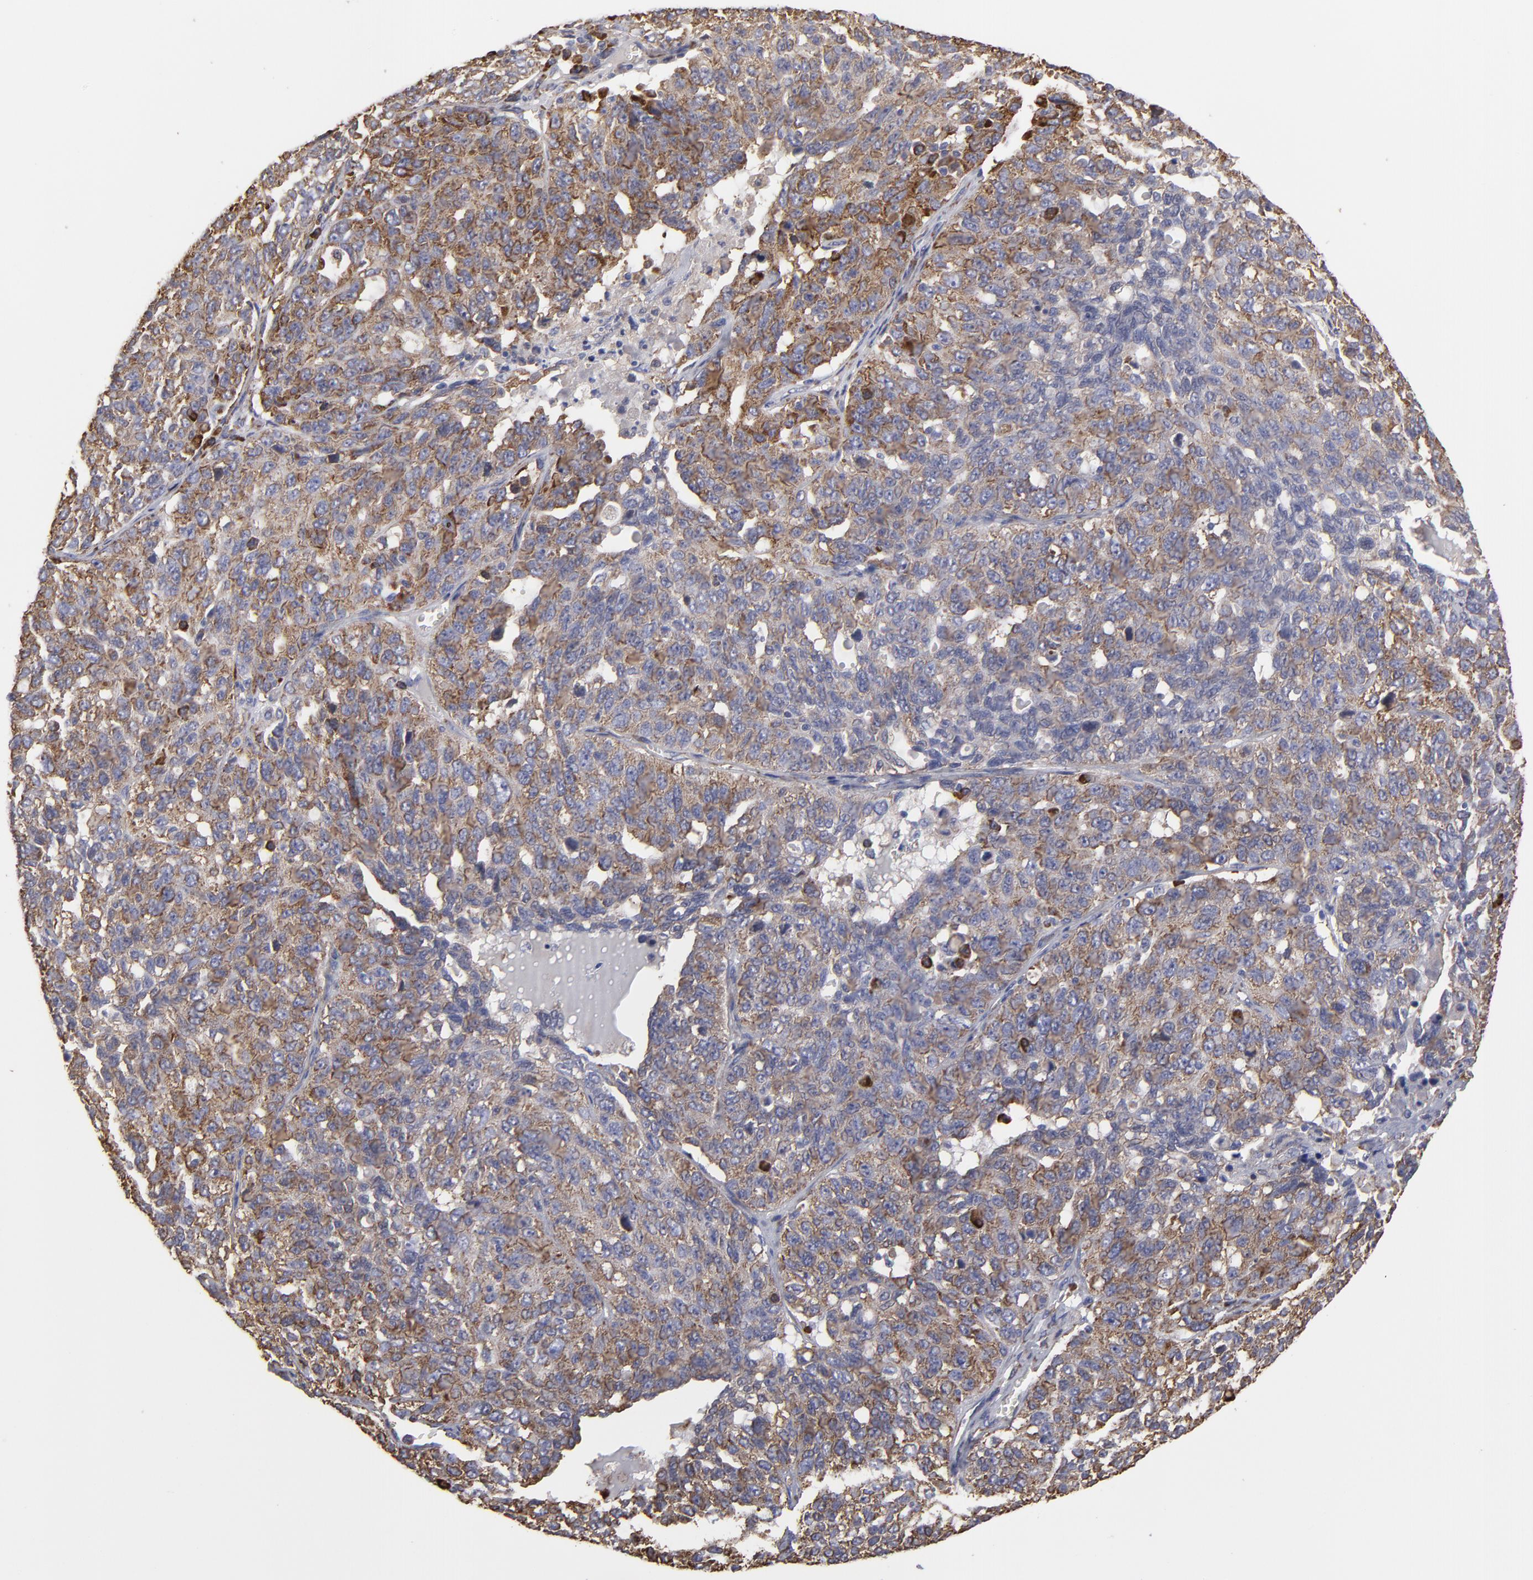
{"staining": {"intensity": "moderate", "quantity": ">75%", "location": "cytoplasmic/membranous"}, "tissue": "ovarian cancer", "cell_type": "Tumor cells", "image_type": "cancer", "snomed": [{"axis": "morphology", "description": "Cystadenocarcinoma, serous, NOS"}, {"axis": "topography", "description": "Ovary"}], "caption": "Immunohistochemistry staining of ovarian serous cystadenocarcinoma, which reveals medium levels of moderate cytoplasmic/membranous positivity in about >75% of tumor cells indicating moderate cytoplasmic/membranous protein expression. The staining was performed using DAB (3,3'-diaminobenzidine) (brown) for protein detection and nuclei were counterstained in hematoxylin (blue).", "gene": "SND1", "patient": {"sex": "female", "age": 71}}